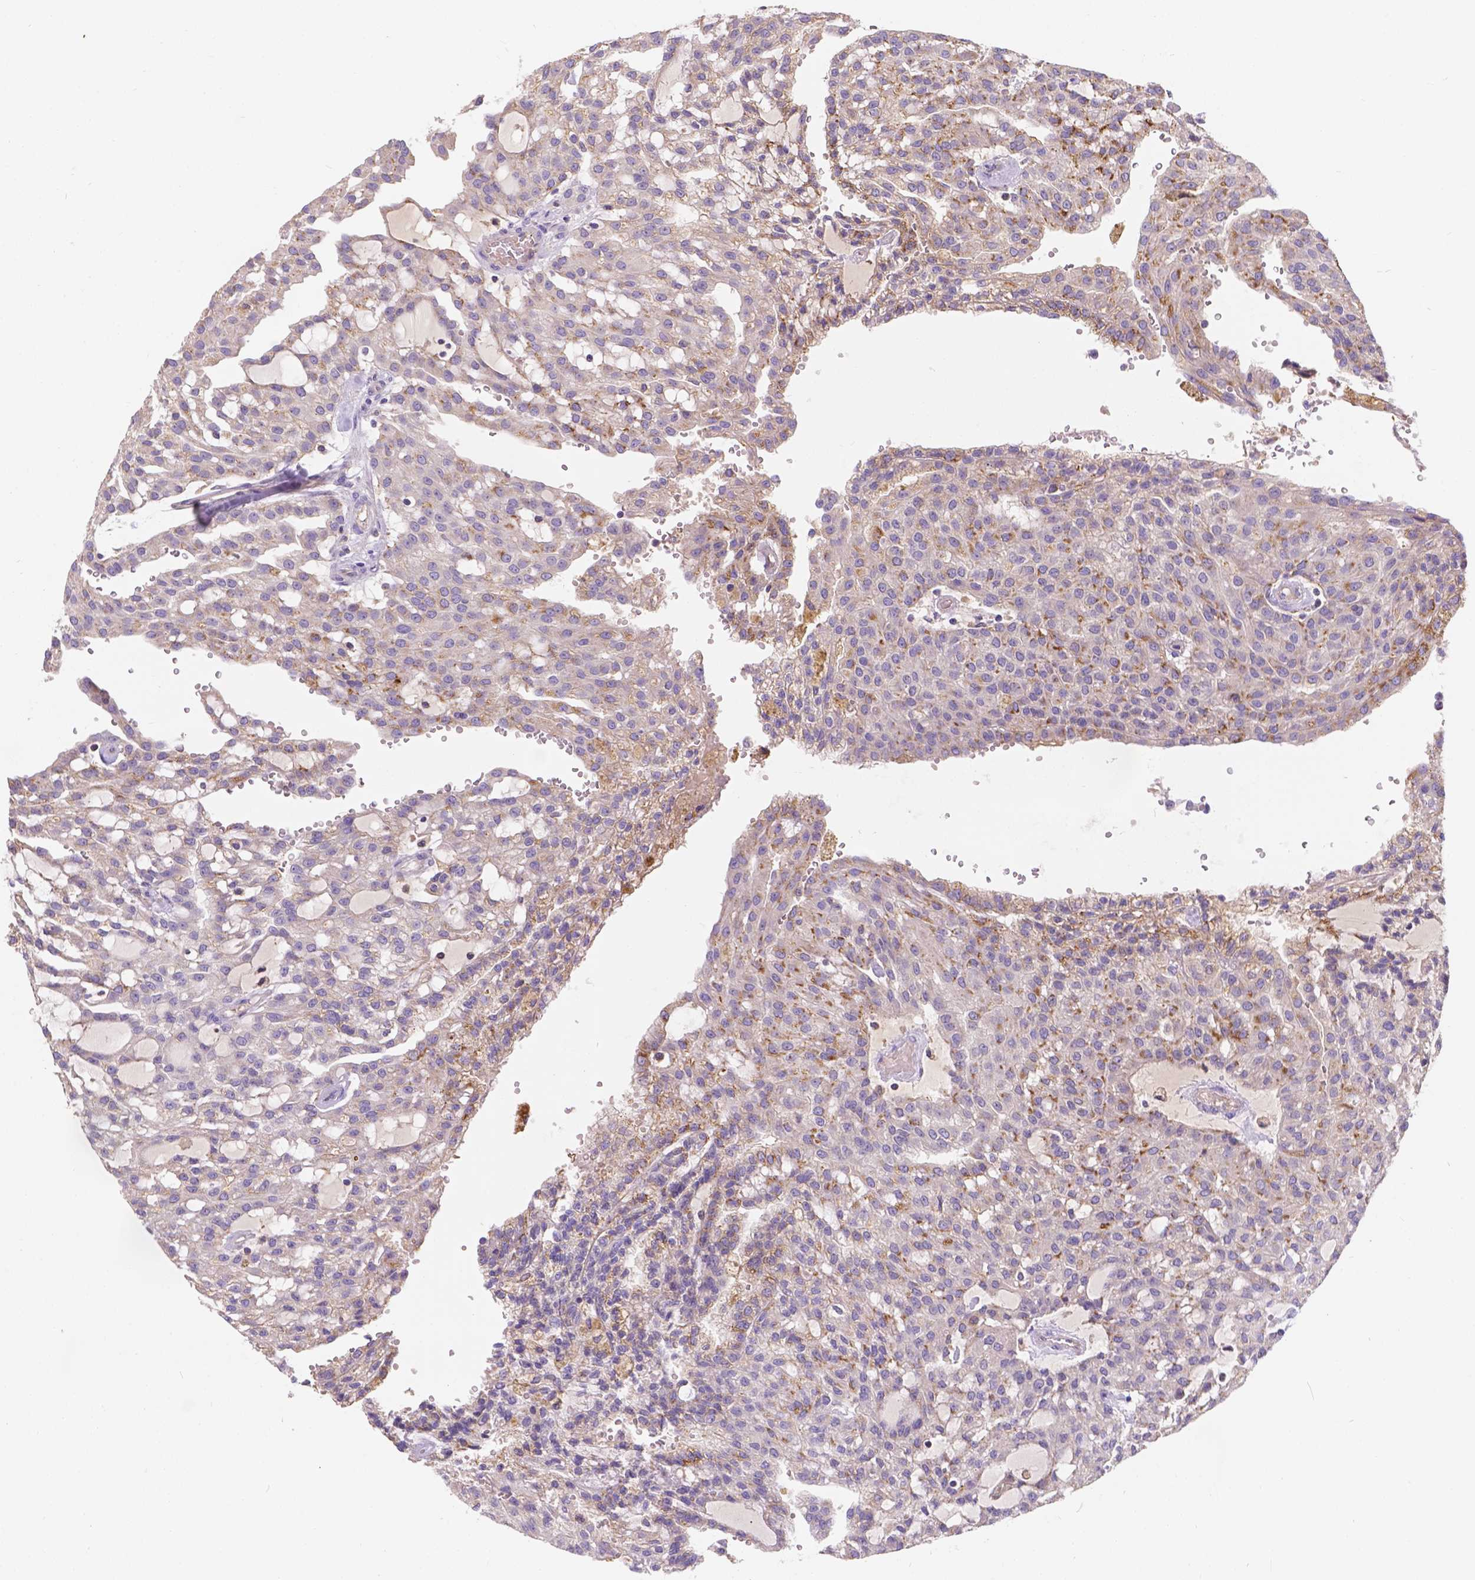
{"staining": {"intensity": "moderate", "quantity": "25%-75%", "location": "cytoplasmic/membranous"}, "tissue": "renal cancer", "cell_type": "Tumor cells", "image_type": "cancer", "snomed": [{"axis": "morphology", "description": "Adenocarcinoma, NOS"}, {"axis": "topography", "description": "Kidney"}], "caption": "Immunohistochemistry photomicrograph of human renal cancer stained for a protein (brown), which exhibits medium levels of moderate cytoplasmic/membranous expression in about 25%-75% of tumor cells.", "gene": "CDK10", "patient": {"sex": "male", "age": 63}}